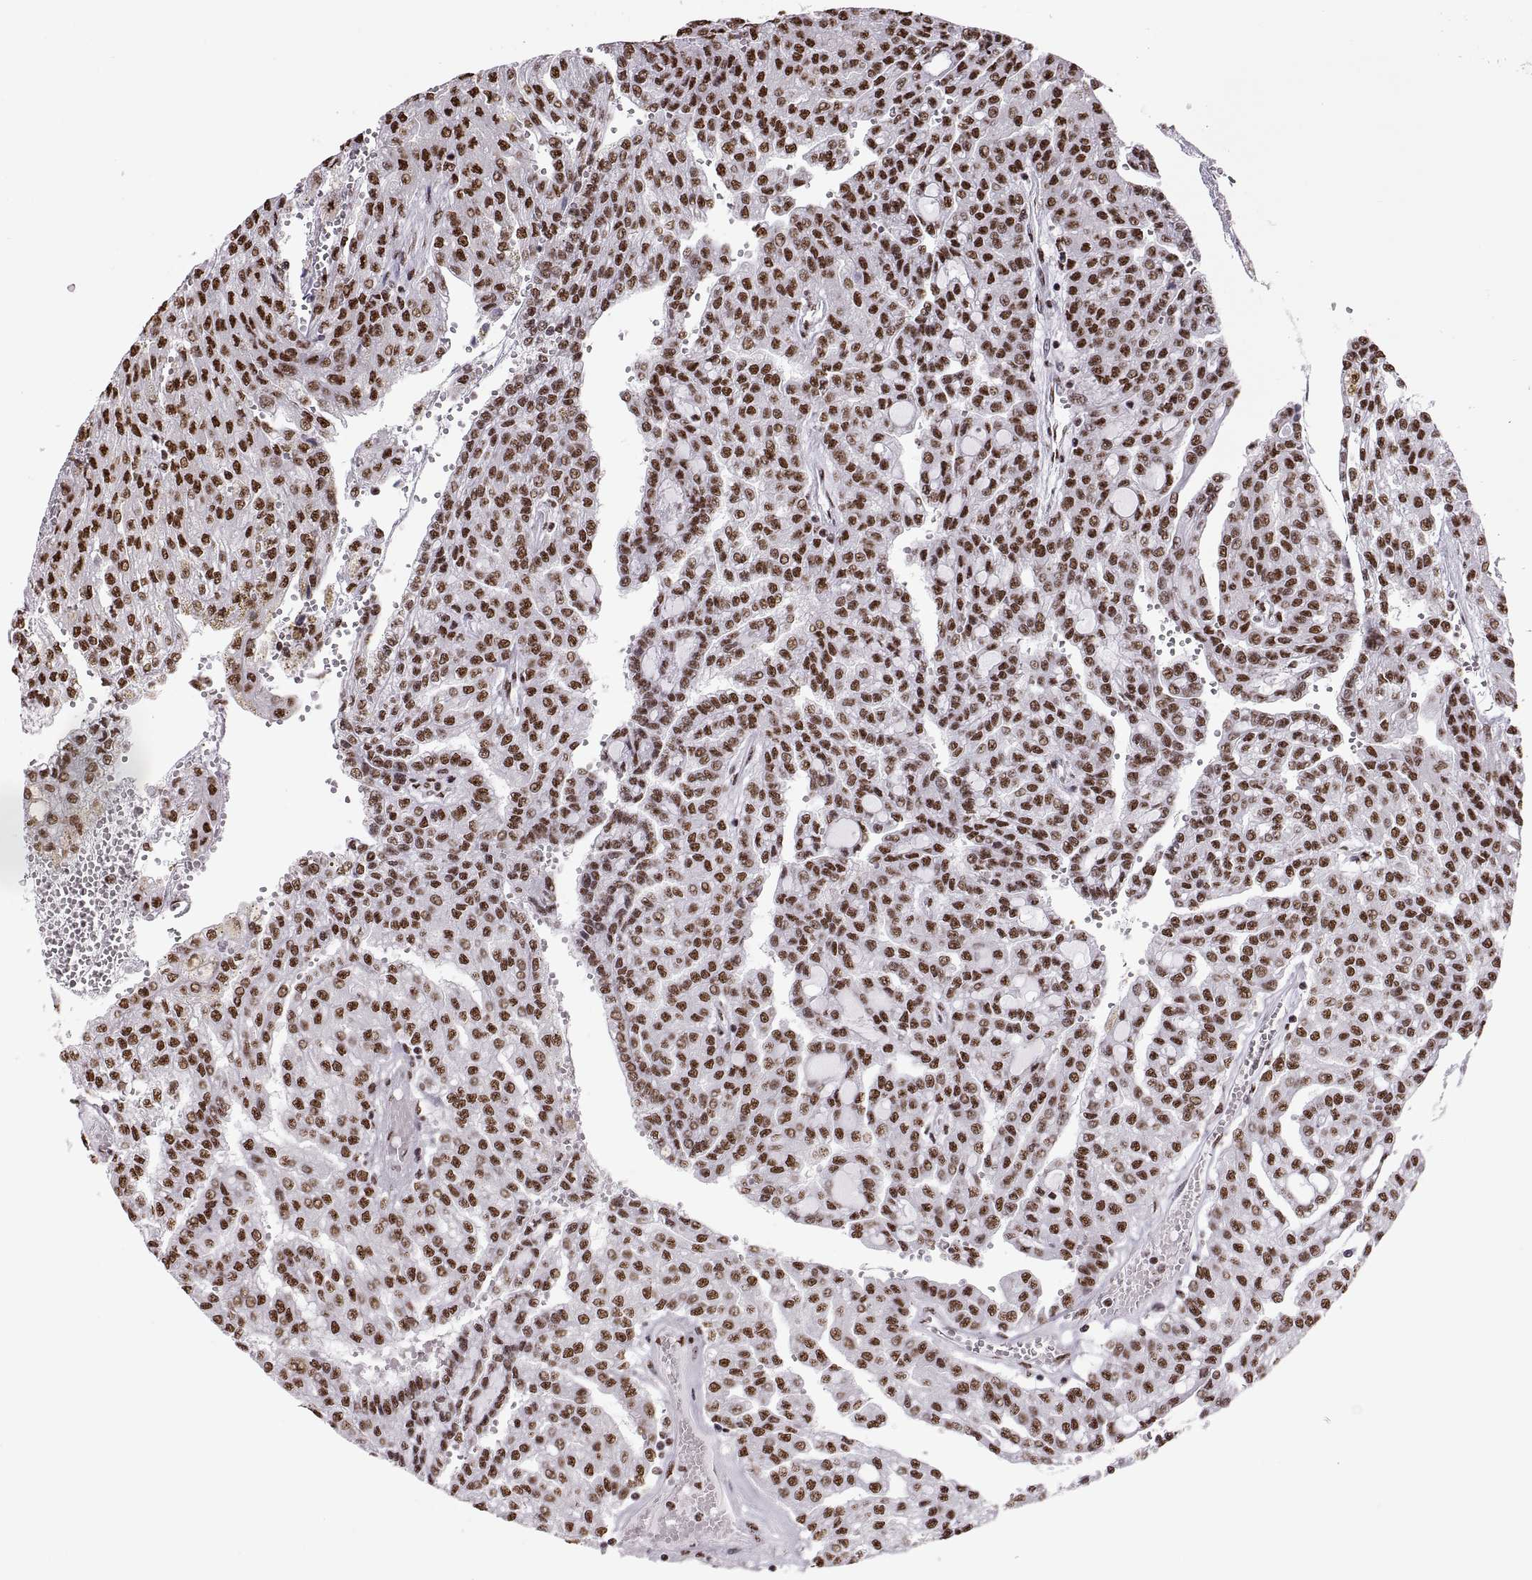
{"staining": {"intensity": "strong", "quantity": "25%-75%", "location": "nuclear"}, "tissue": "renal cancer", "cell_type": "Tumor cells", "image_type": "cancer", "snomed": [{"axis": "morphology", "description": "Adenocarcinoma, NOS"}, {"axis": "topography", "description": "Kidney"}], "caption": "Brown immunohistochemical staining in renal cancer reveals strong nuclear expression in about 25%-75% of tumor cells.", "gene": "SNAI1", "patient": {"sex": "male", "age": 63}}